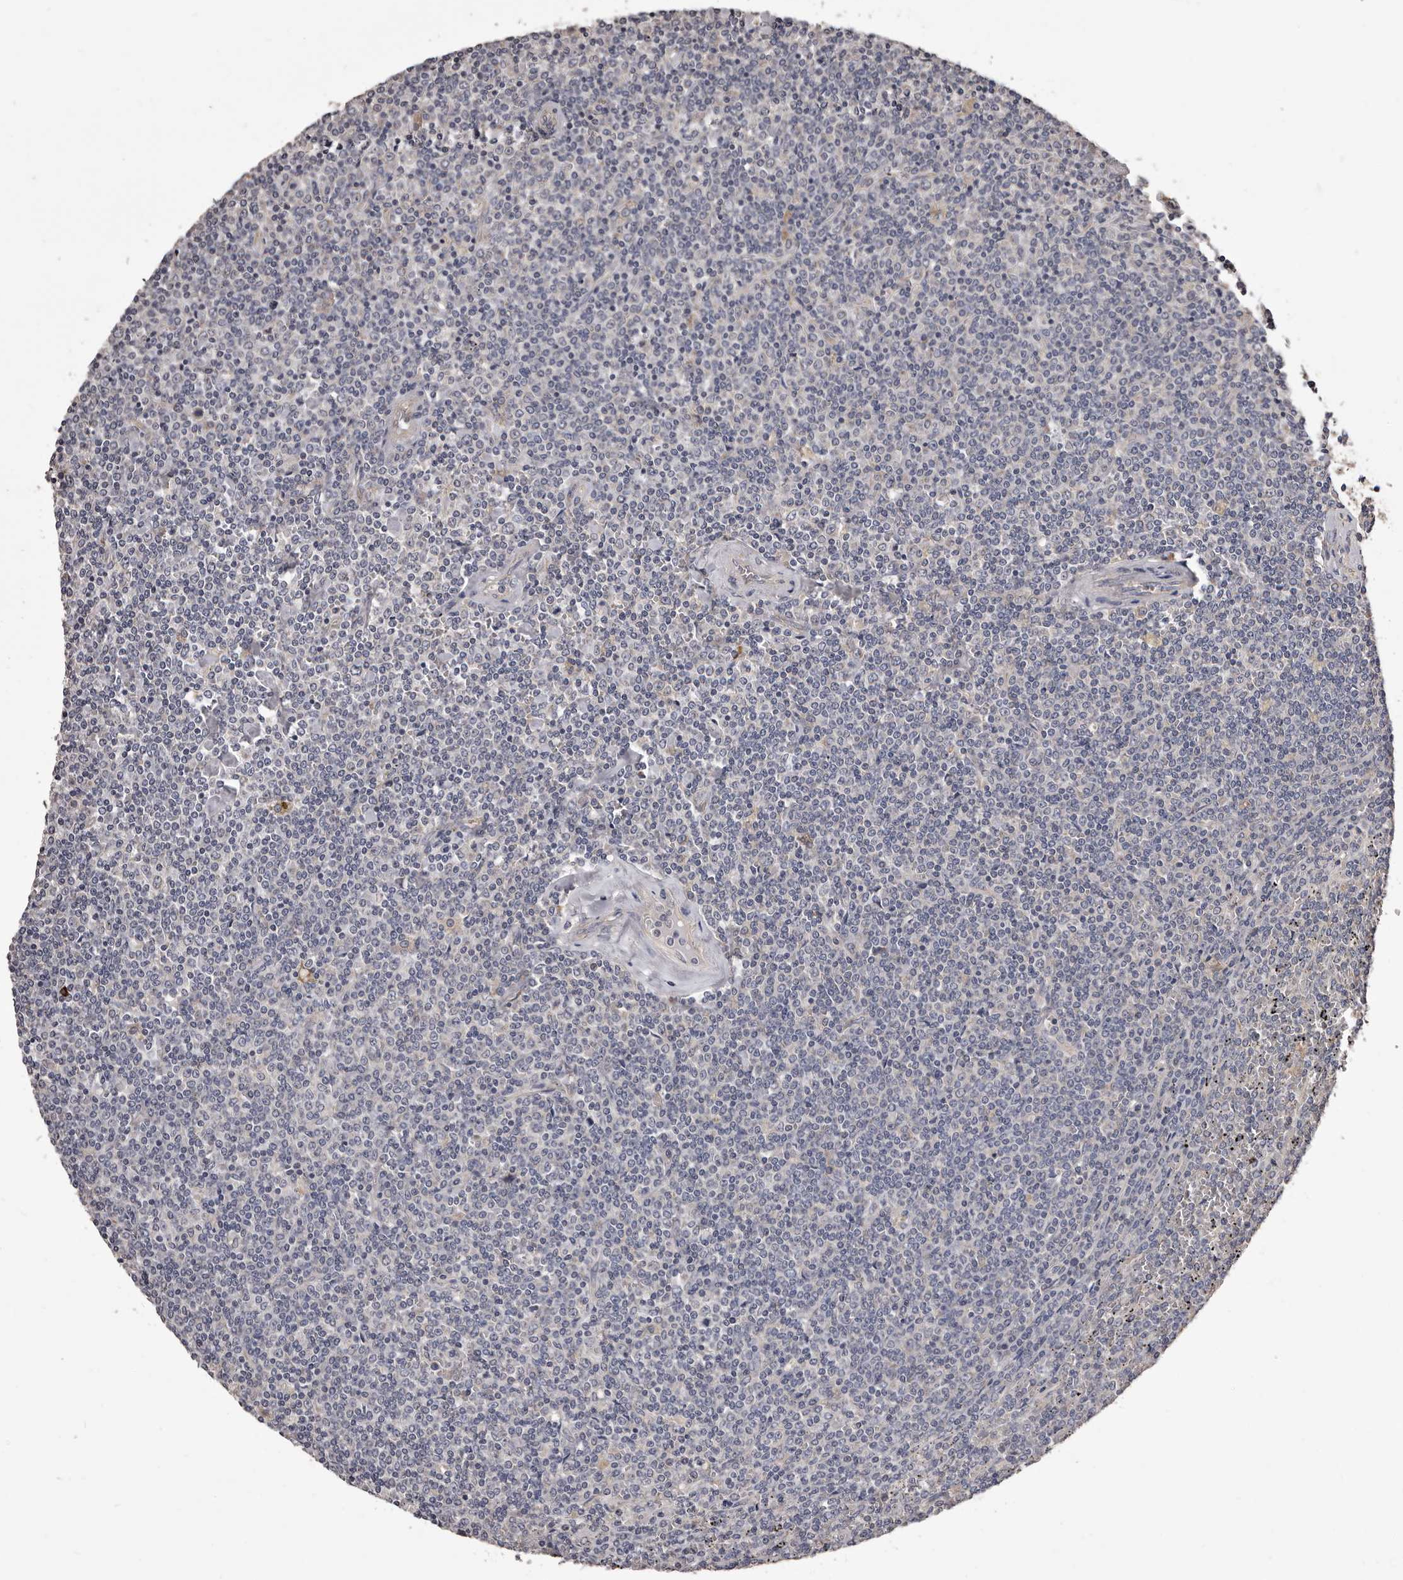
{"staining": {"intensity": "negative", "quantity": "none", "location": "none"}, "tissue": "lymphoma", "cell_type": "Tumor cells", "image_type": "cancer", "snomed": [{"axis": "morphology", "description": "Malignant lymphoma, non-Hodgkin's type, Low grade"}, {"axis": "topography", "description": "Spleen"}], "caption": "Protein analysis of low-grade malignant lymphoma, non-Hodgkin's type shows no significant expression in tumor cells. The staining is performed using DAB brown chromogen with nuclei counter-stained in using hematoxylin.", "gene": "ETNK1", "patient": {"sex": "female", "age": 19}}